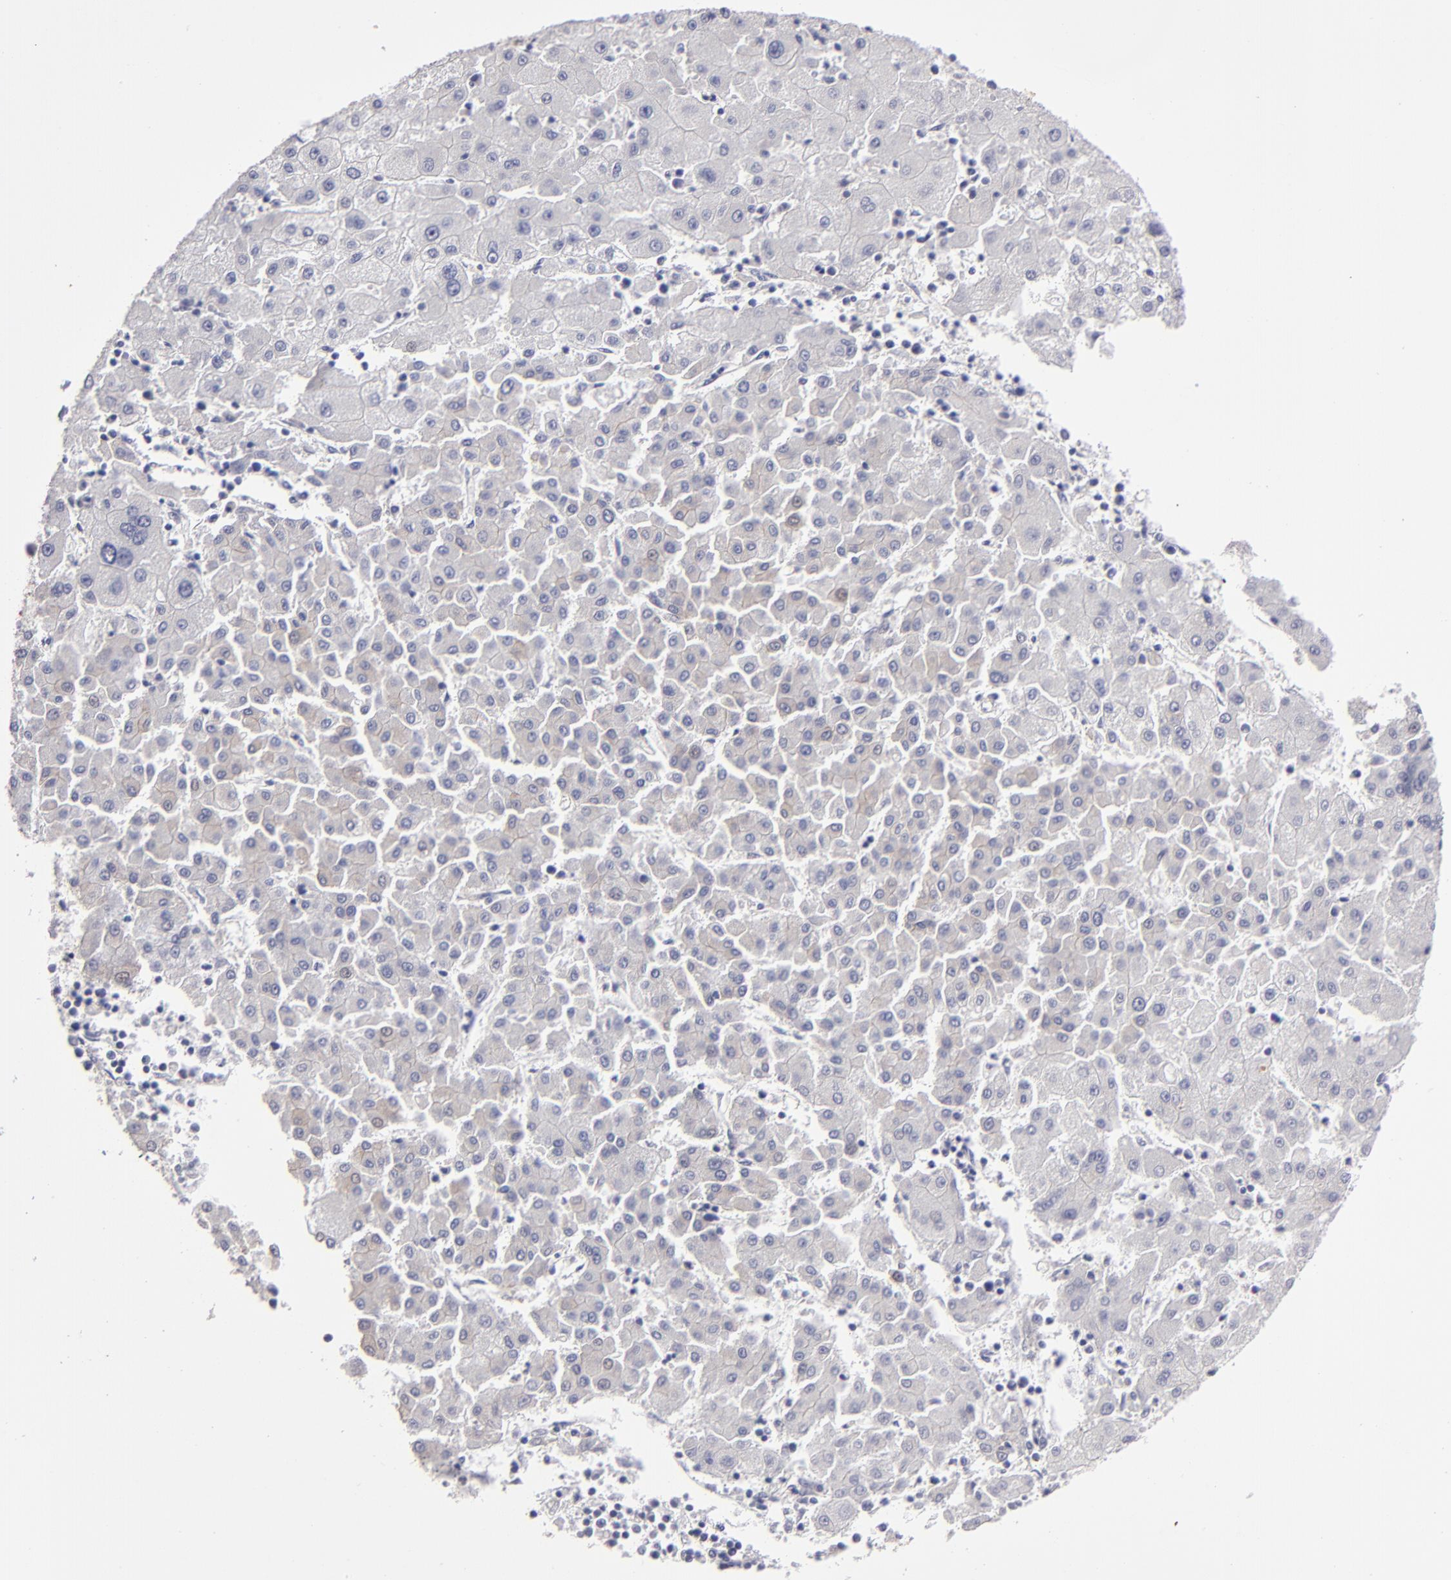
{"staining": {"intensity": "weak", "quantity": "<25%", "location": "cytoplasmic/membranous"}, "tissue": "liver cancer", "cell_type": "Tumor cells", "image_type": "cancer", "snomed": [{"axis": "morphology", "description": "Carcinoma, Hepatocellular, NOS"}, {"axis": "topography", "description": "Liver"}], "caption": "This is an IHC photomicrograph of liver hepatocellular carcinoma. There is no expression in tumor cells.", "gene": "ZNF175", "patient": {"sex": "male", "age": 72}}